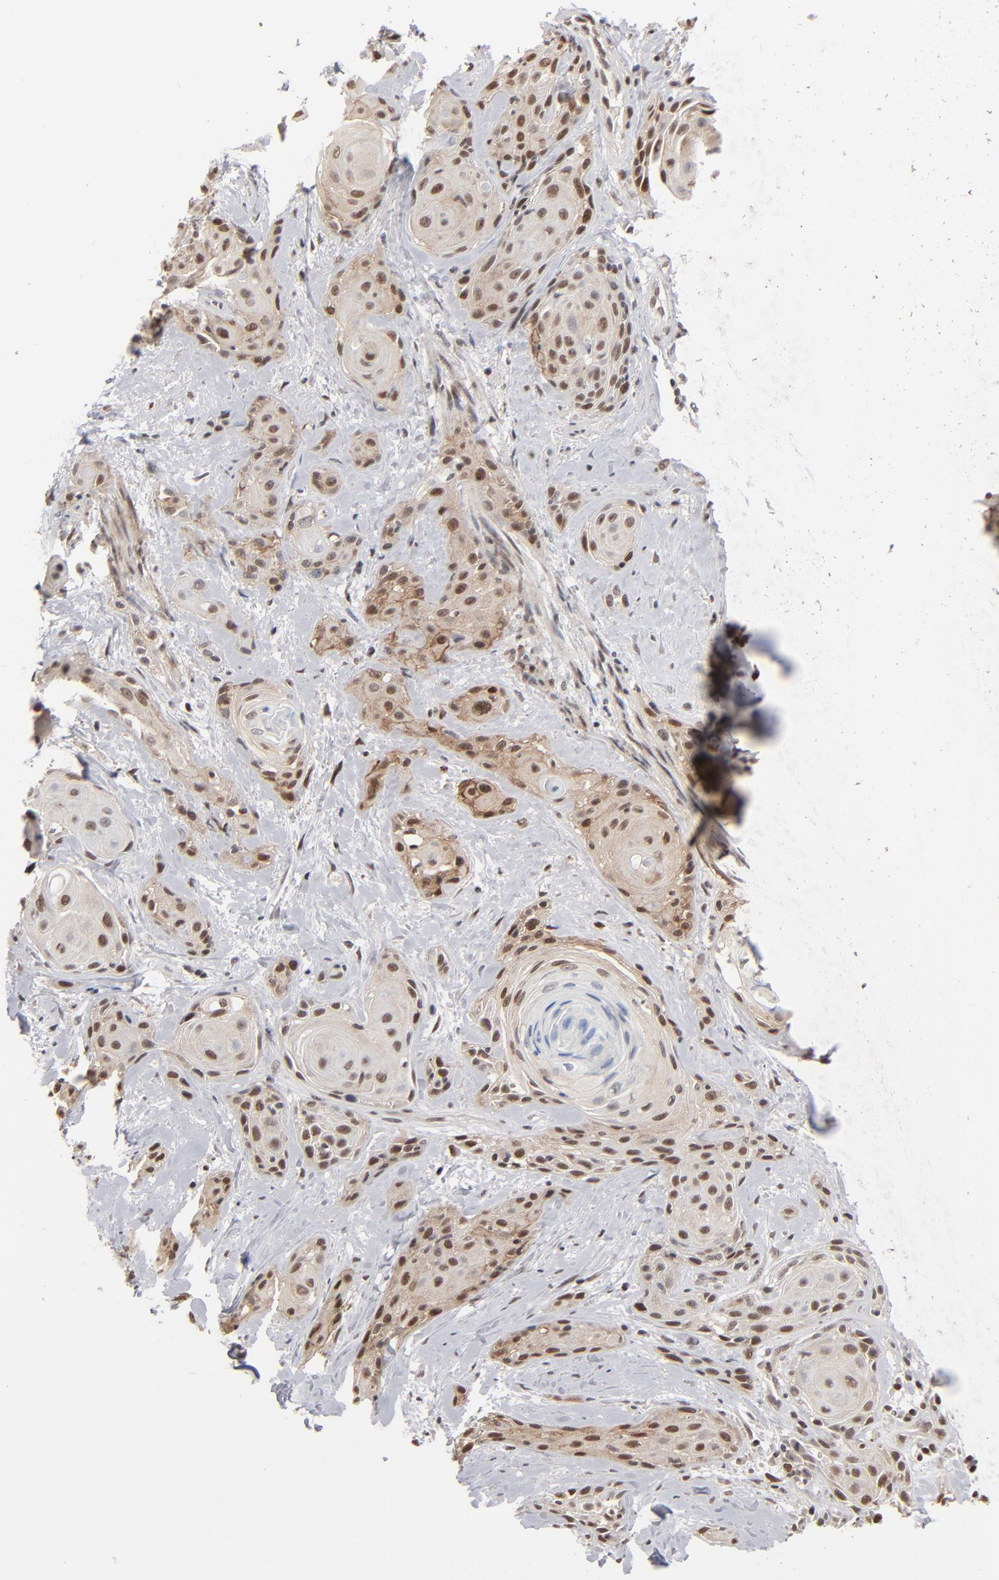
{"staining": {"intensity": "moderate", "quantity": ">75%", "location": "cytoplasmic/membranous,nuclear"}, "tissue": "skin cancer", "cell_type": "Tumor cells", "image_type": "cancer", "snomed": [{"axis": "morphology", "description": "Squamous cell carcinoma, NOS"}, {"axis": "topography", "description": "Skin"}, {"axis": "topography", "description": "Anal"}], "caption": "Immunohistochemistry of human squamous cell carcinoma (skin) shows medium levels of moderate cytoplasmic/membranous and nuclear positivity in about >75% of tumor cells.", "gene": "IRF9", "patient": {"sex": "male", "age": 64}}